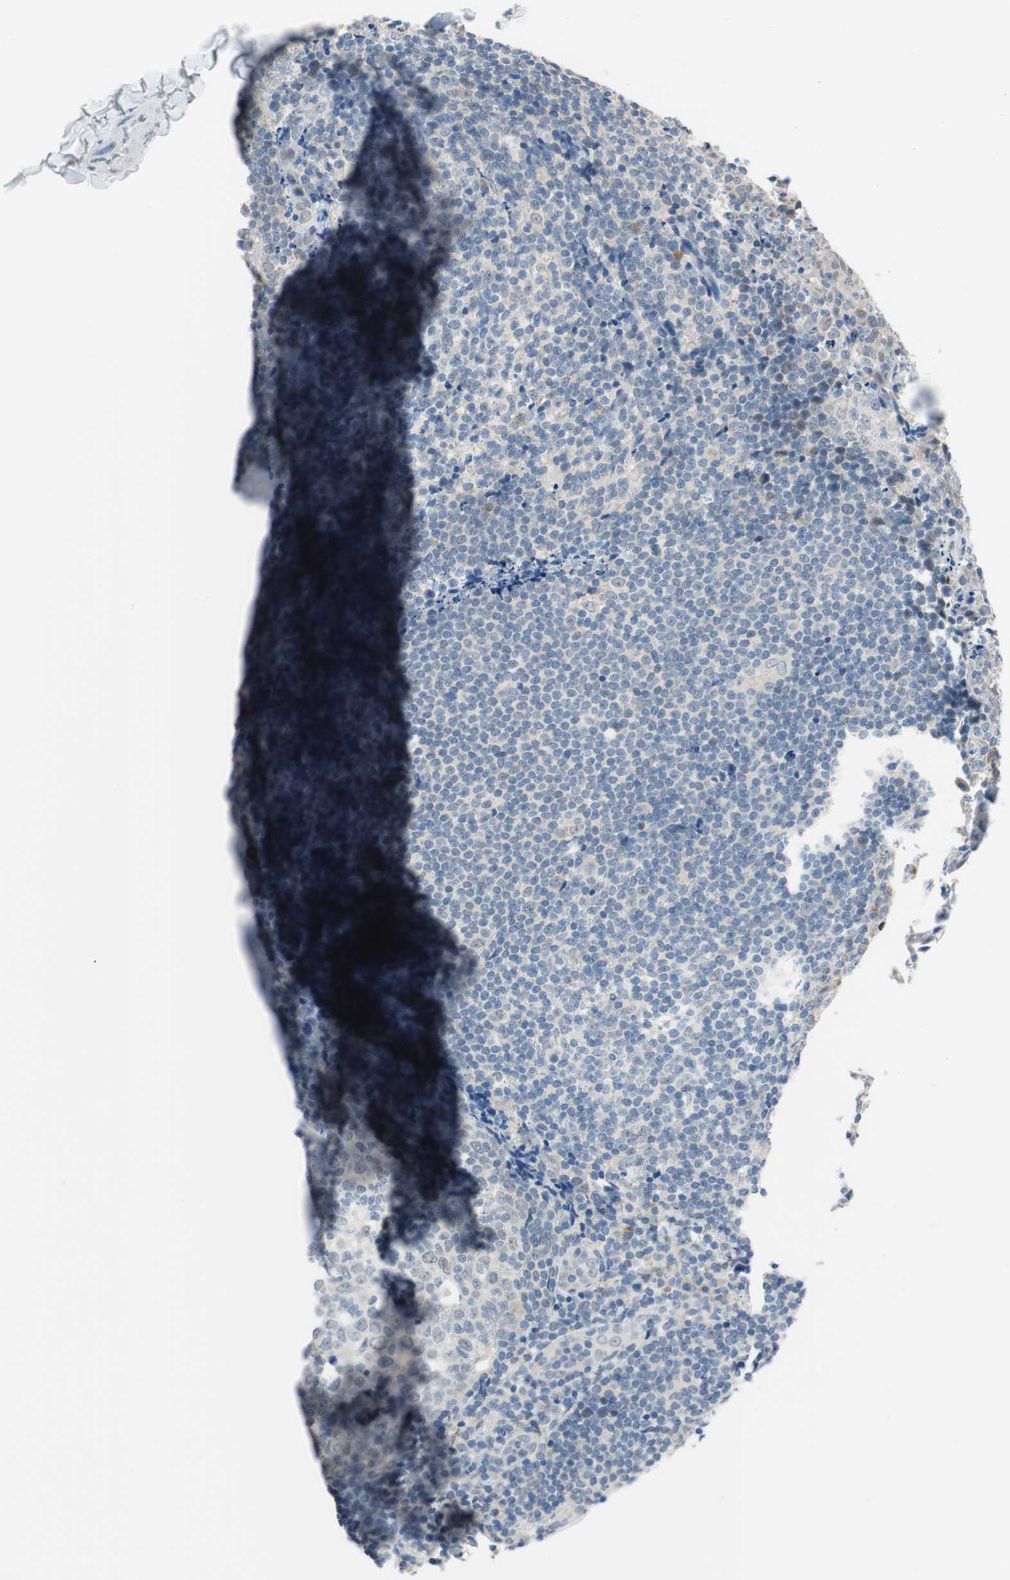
{"staining": {"intensity": "weak", "quantity": "<25%", "location": "cytoplasmic/membranous"}, "tissue": "tonsil", "cell_type": "Germinal center cells", "image_type": "normal", "snomed": [{"axis": "morphology", "description": "Normal tissue, NOS"}, {"axis": "topography", "description": "Tonsil"}], "caption": "Image shows no significant protein positivity in germinal center cells of normal tonsil. Brightfield microscopy of immunohistochemistry stained with DAB (brown) and hematoxylin (blue), captured at high magnification.", "gene": "GRHL1", "patient": {"sex": "male", "age": 31}}